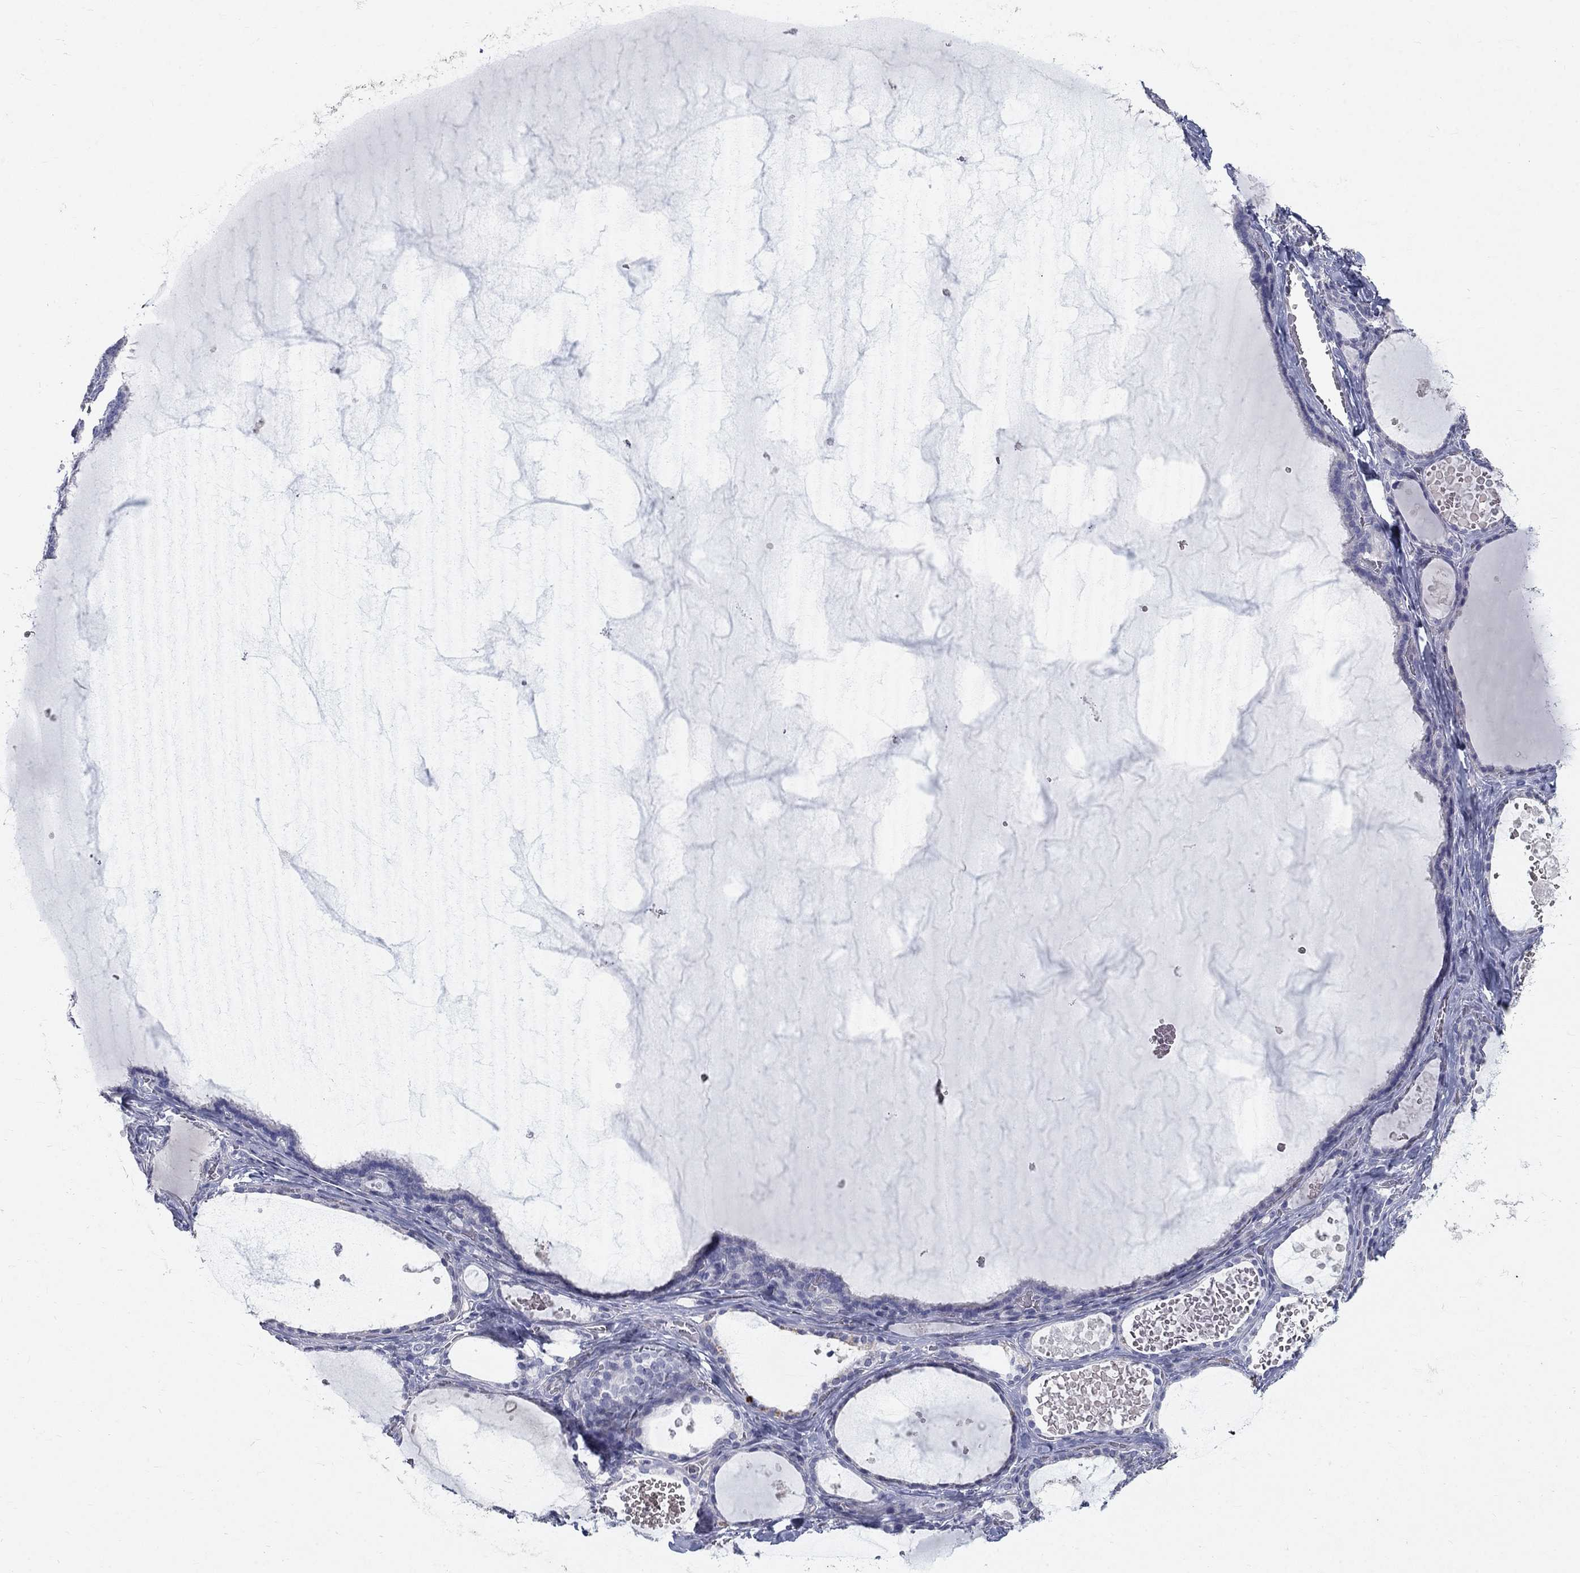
{"staining": {"intensity": "negative", "quantity": "none", "location": "none"}, "tissue": "thyroid gland", "cell_type": "Glandular cells", "image_type": "normal", "snomed": [{"axis": "morphology", "description": "Normal tissue, NOS"}, {"axis": "topography", "description": "Thyroid gland"}], "caption": "The photomicrograph demonstrates no staining of glandular cells in normal thyroid gland.", "gene": "PTH1R", "patient": {"sex": "female", "age": 56}}